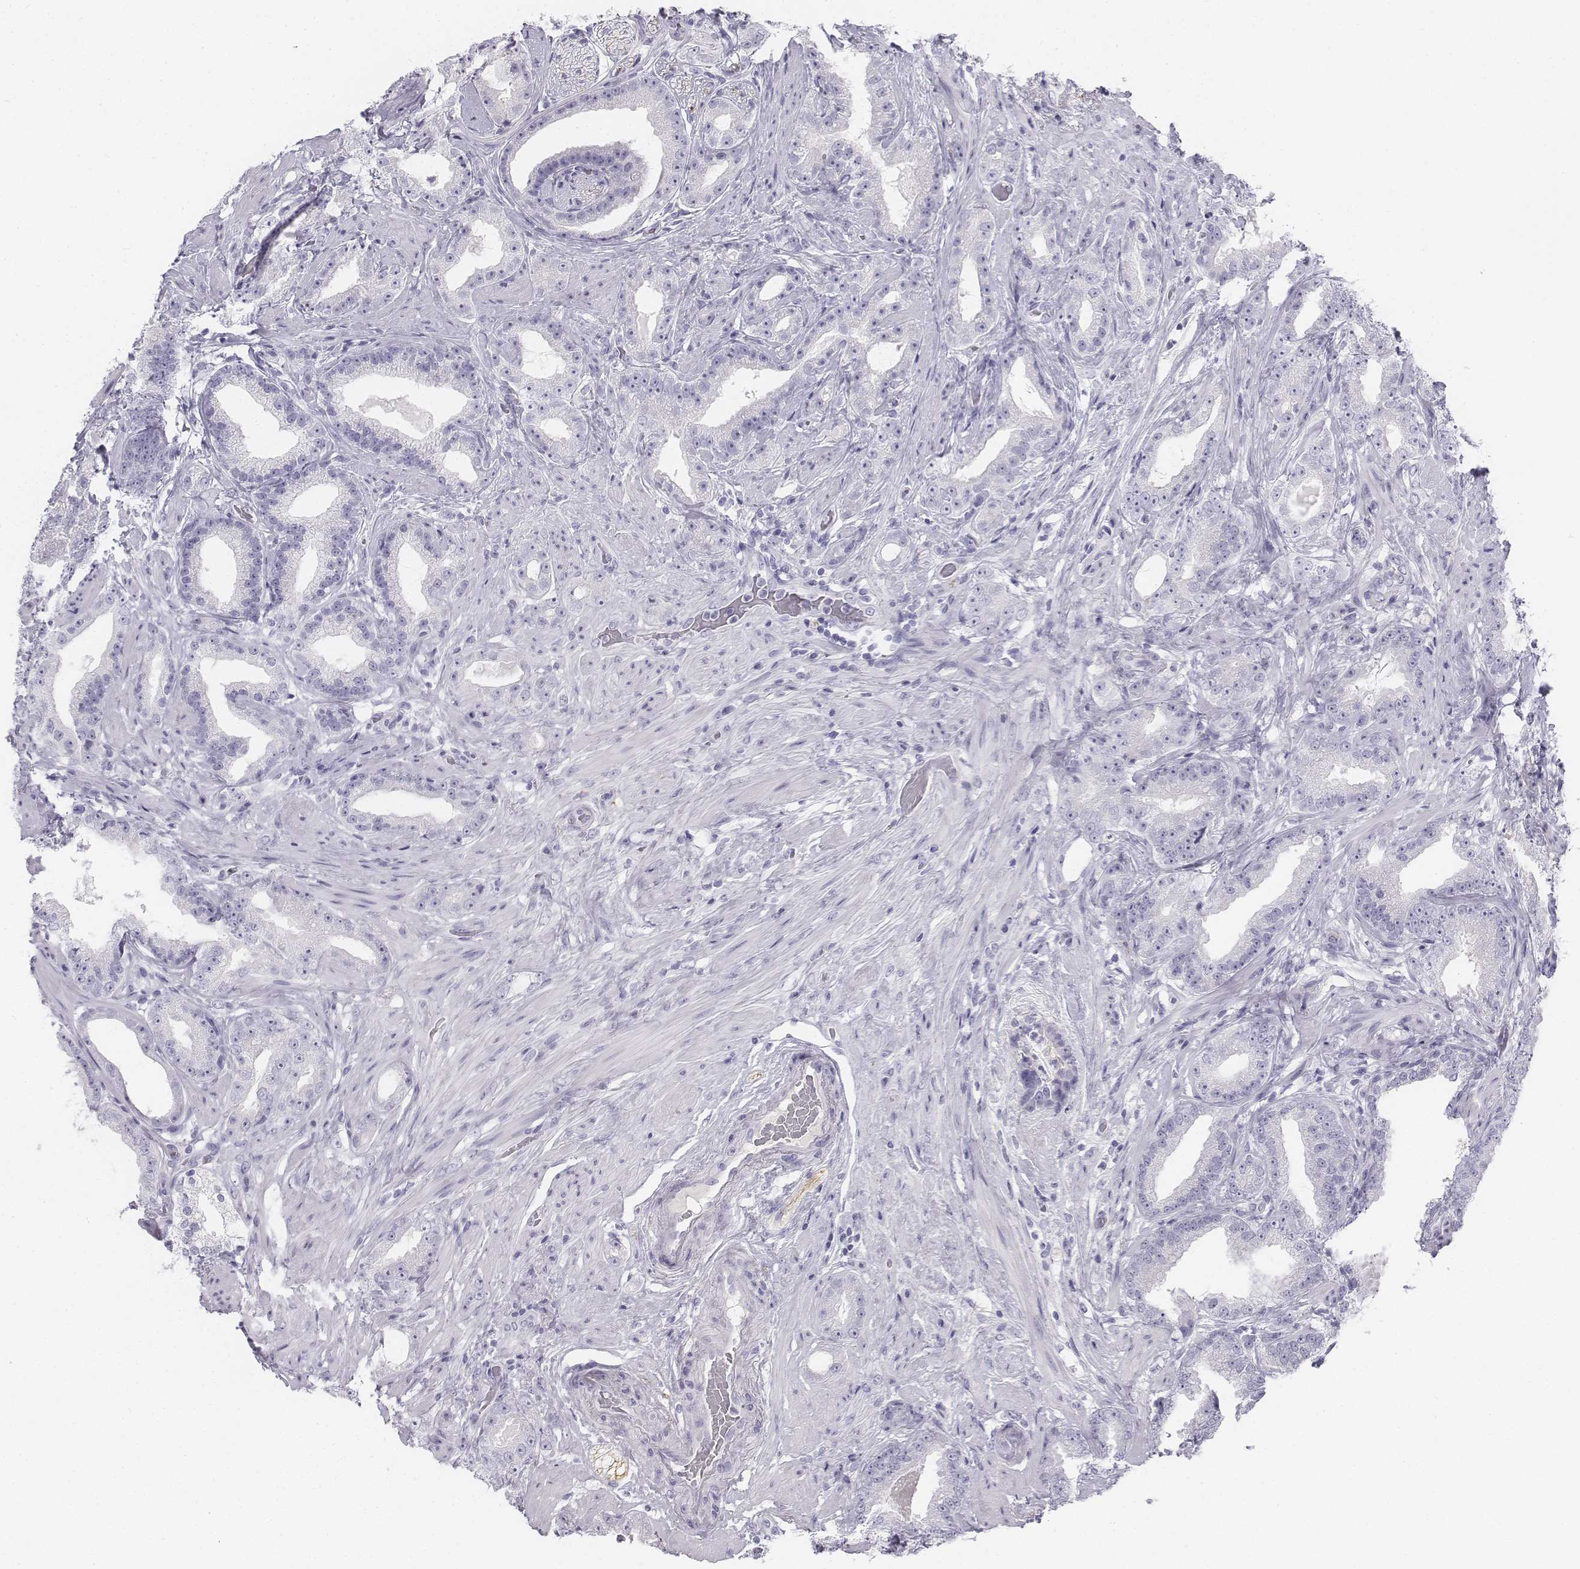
{"staining": {"intensity": "negative", "quantity": "none", "location": "none"}, "tissue": "prostate cancer", "cell_type": "Tumor cells", "image_type": "cancer", "snomed": [{"axis": "morphology", "description": "Adenocarcinoma, Low grade"}, {"axis": "topography", "description": "Prostate"}], "caption": "Immunohistochemistry photomicrograph of prostate cancer (low-grade adenocarcinoma) stained for a protein (brown), which reveals no staining in tumor cells. Nuclei are stained in blue.", "gene": "TH", "patient": {"sex": "male", "age": 60}}